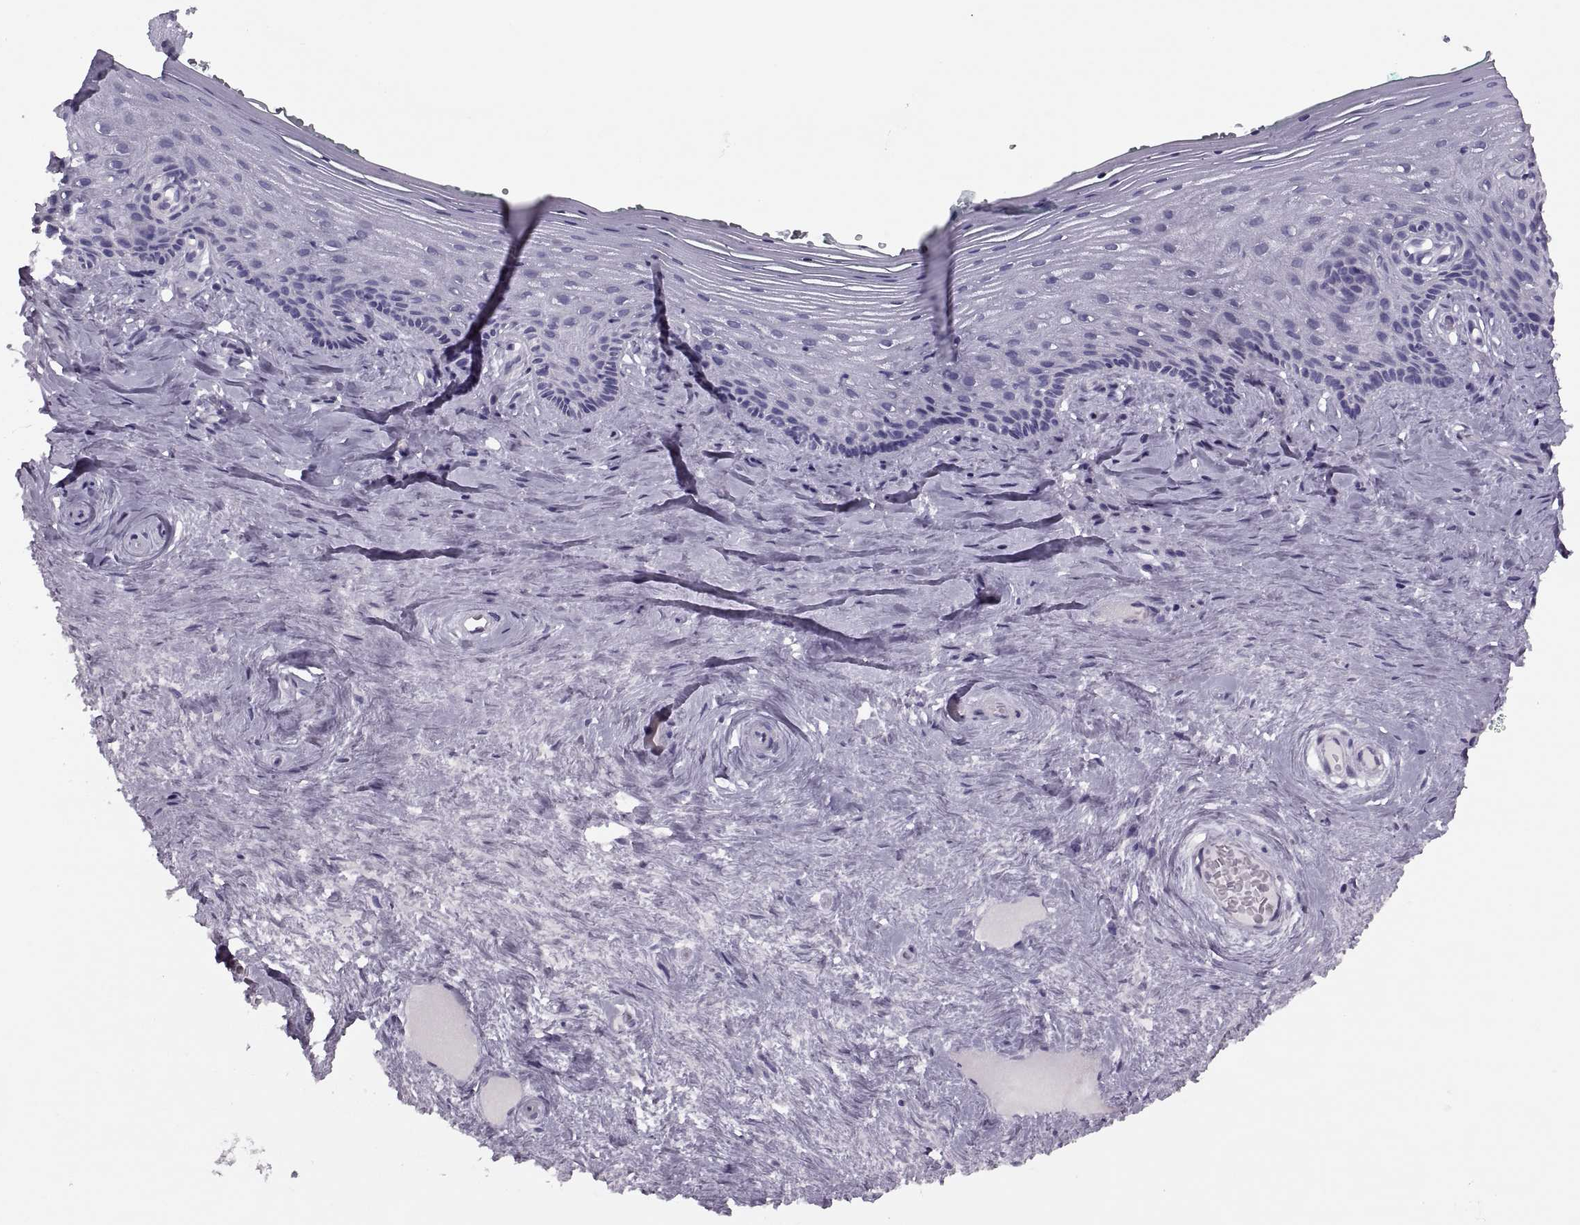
{"staining": {"intensity": "negative", "quantity": "none", "location": "none"}, "tissue": "vagina", "cell_type": "Squamous epithelial cells", "image_type": "normal", "snomed": [{"axis": "morphology", "description": "Normal tissue, NOS"}, {"axis": "topography", "description": "Vagina"}], "caption": "Vagina was stained to show a protein in brown. There is no significant expression in squamous epithelial cells. (DAB immunohistochemistry (IHC) with hematoxylin counter stain).", "gene": "PRSS54", "patient": {"sex": "female", "age": 45}}